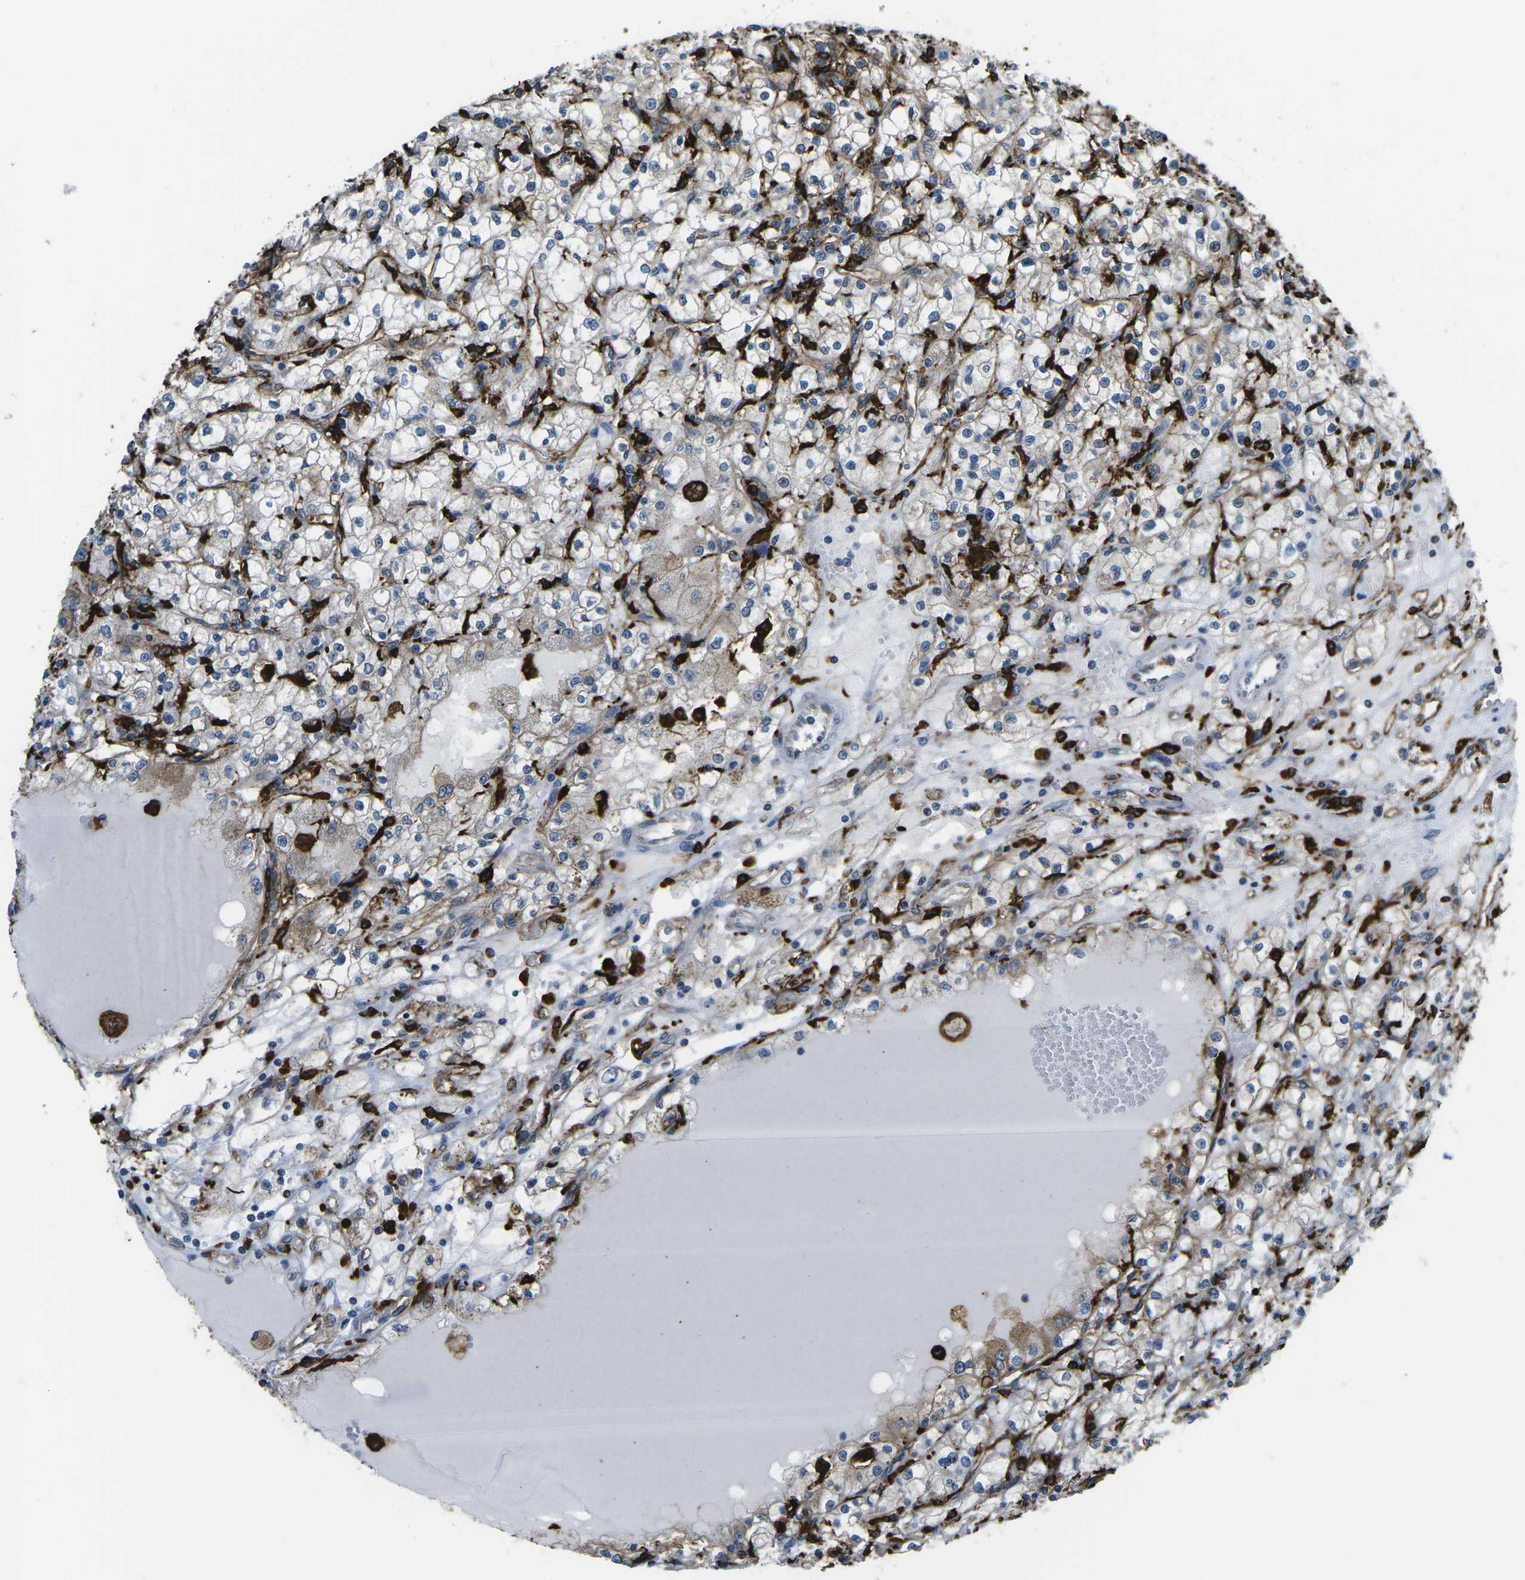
{"staining": {"intensity": "moderate", "quantity": "<25%", "location": "cytoplasmic/membranous"}, "tissue": "renal cancer", "cell_type": "Tumor cells", "image_type": "cancer", "snomed": [{"axis": "morphology", "description": "Adenocarcinoma, NOS"}, {"axis": "topography", "description": "Kidney"}], "caption": "Adenocarcinoma (renal) stained with a brown dye shows moderate cytoplasmic/membranous positive positivity in about <25% of tumor cells.", "gene": "PTPN1", "patient": {"sex": "male", "age": 56}}